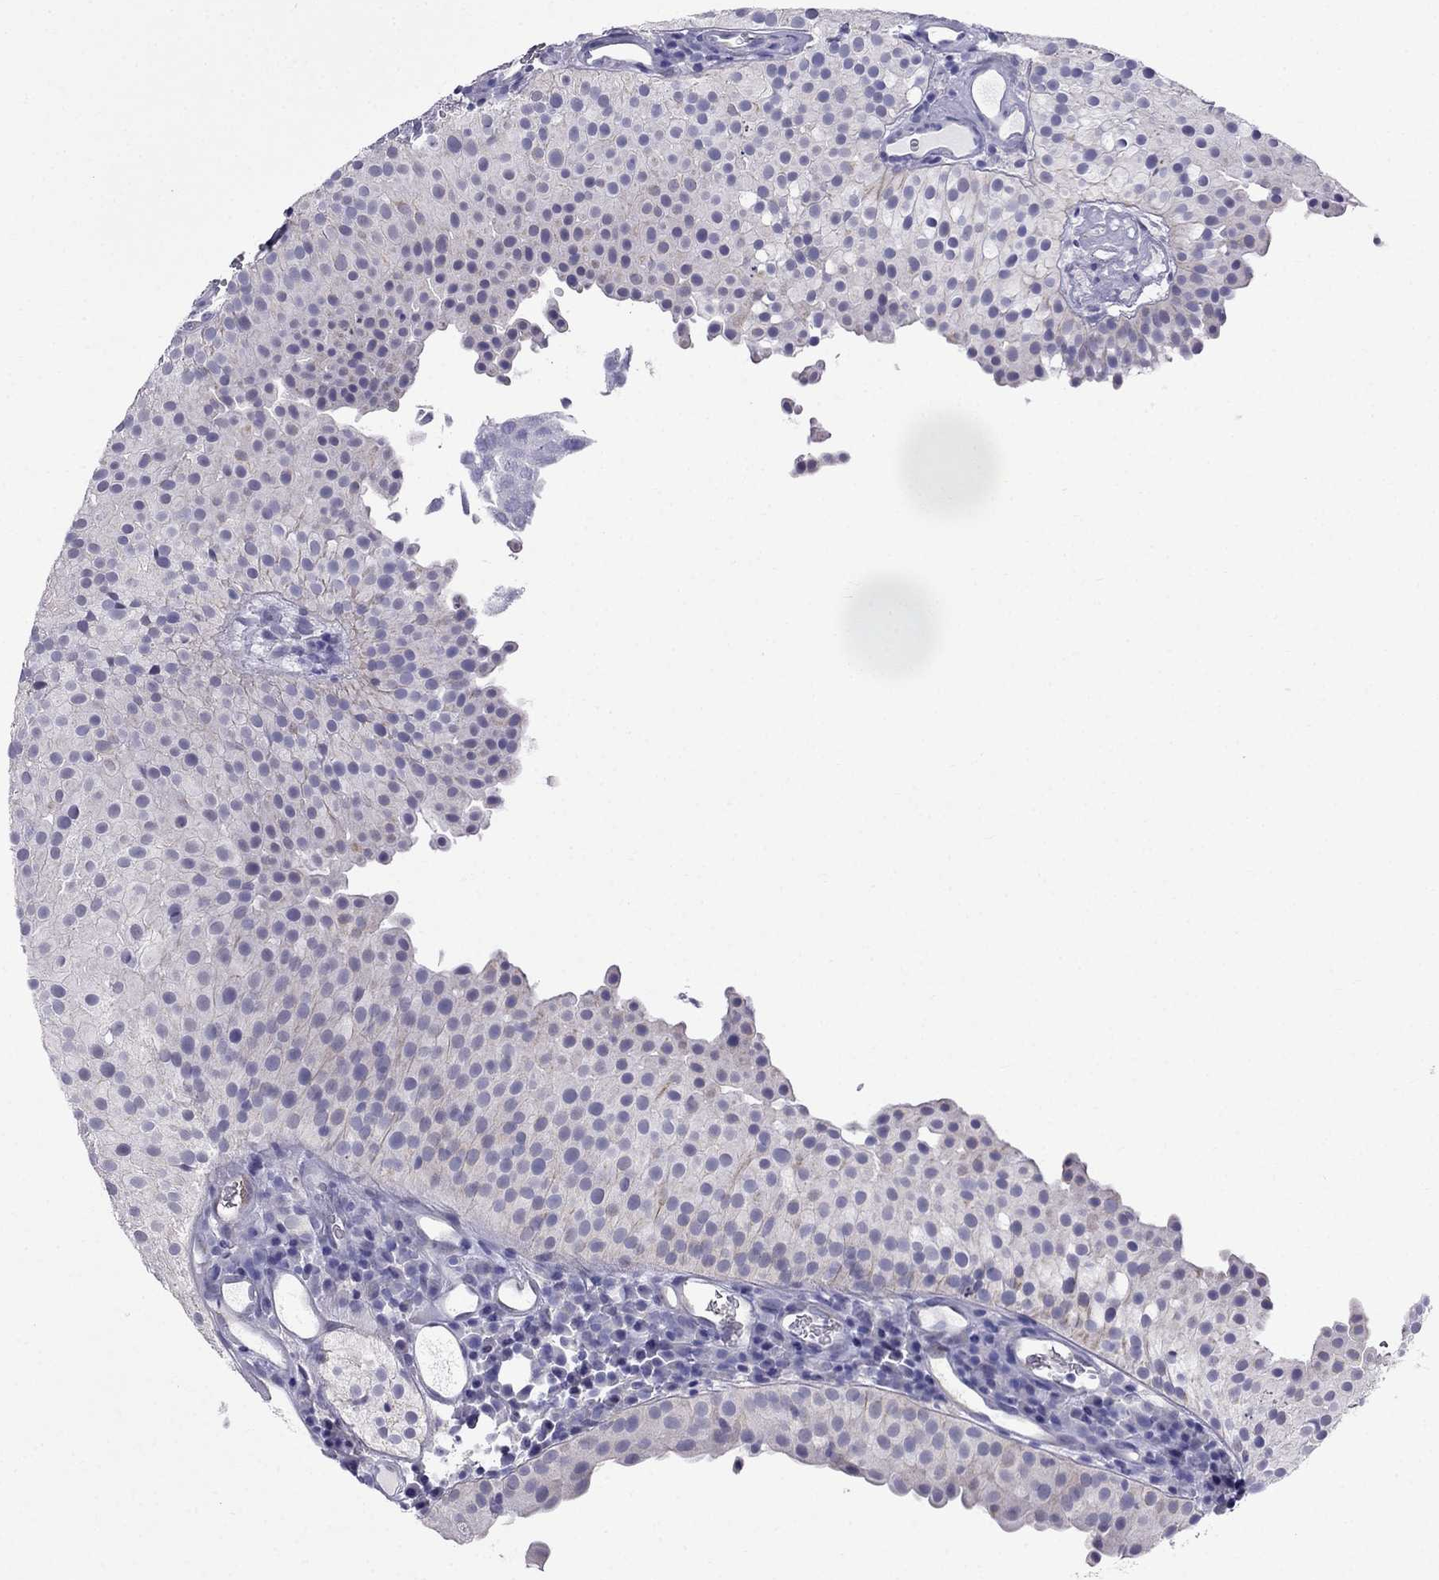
{"staining": {"intensity": "negative", "quantity": "none", "location": "none"}, "tissue": "urothelial cancer", "cell_type": "Tumor cells", "image_type": "cancer", "snomed": [{"axis": "morphology", "description": "Urothelial carcinoma, Low grade"}, {"axis": "topography", "description": "Urinary bladder"}], "caption": "Urothelial carcinoma (low-grade) stained for a protein using immunohistochemistry exhibits no staining tumor cells.", "gene": "MGP", "patient": {"sex": "female", "age": 87}}